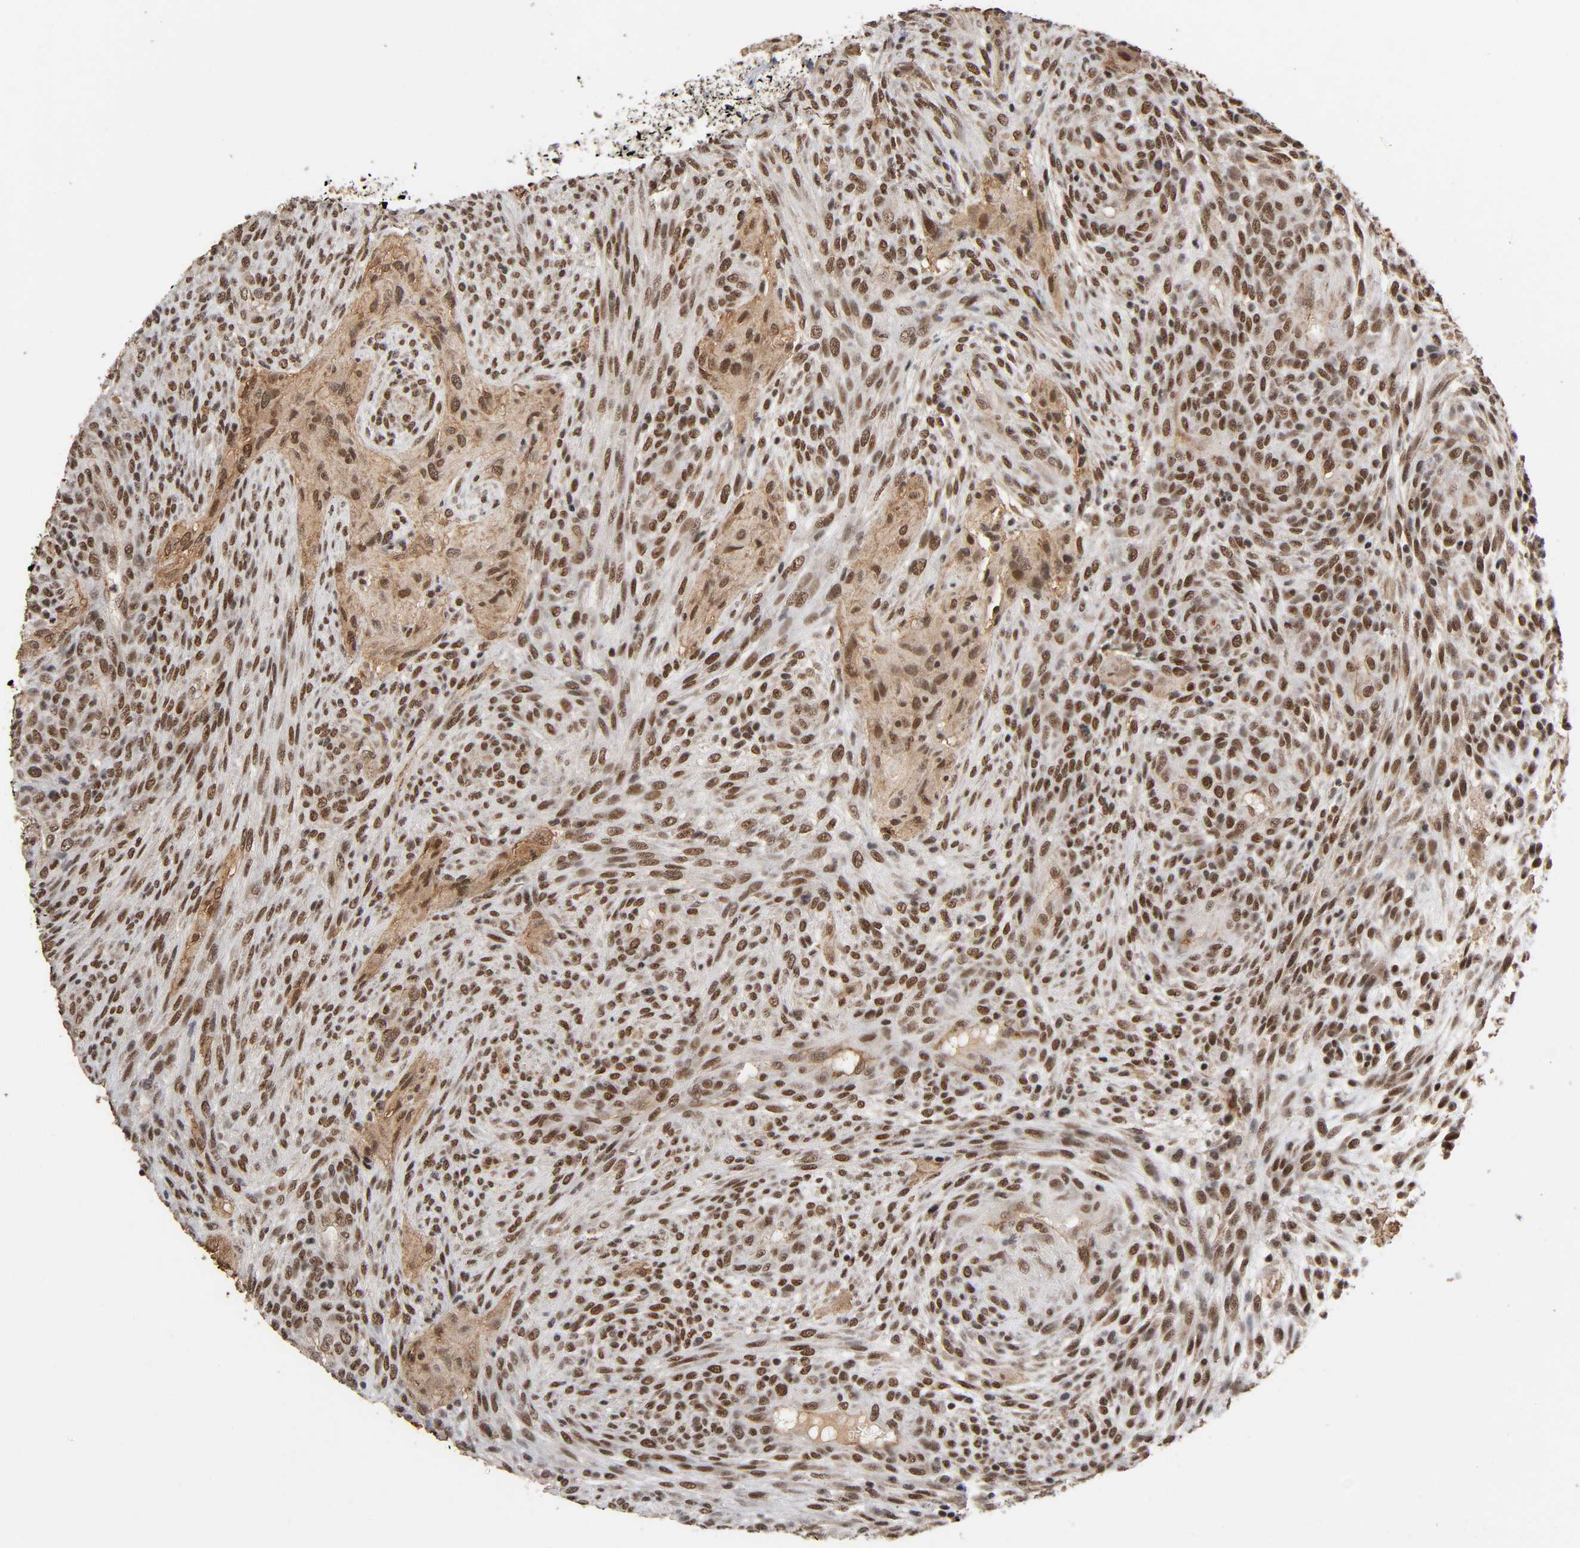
{"staining": {"intensity": "strong", "quantity": ">75%", "location": "cytoplasmic/membranous,nuclear"}, "tissue": "glioma", "cell_type": "Tumor cells", "image_type": "cancer", "snomed": [{"axis": "morphology", "description": "Glioma, malignant, High grade"}, {"axis": "topography", "description": "Cerebral cortex"}], "caption": "Immunohistochemical staining of glioma reveals high levels of strong cytoplasmic/membranous and nuclear staining in about >75% of tumor cells.", "gene": "ZNF384", "patient": {"sex": "female", "age": 55}}